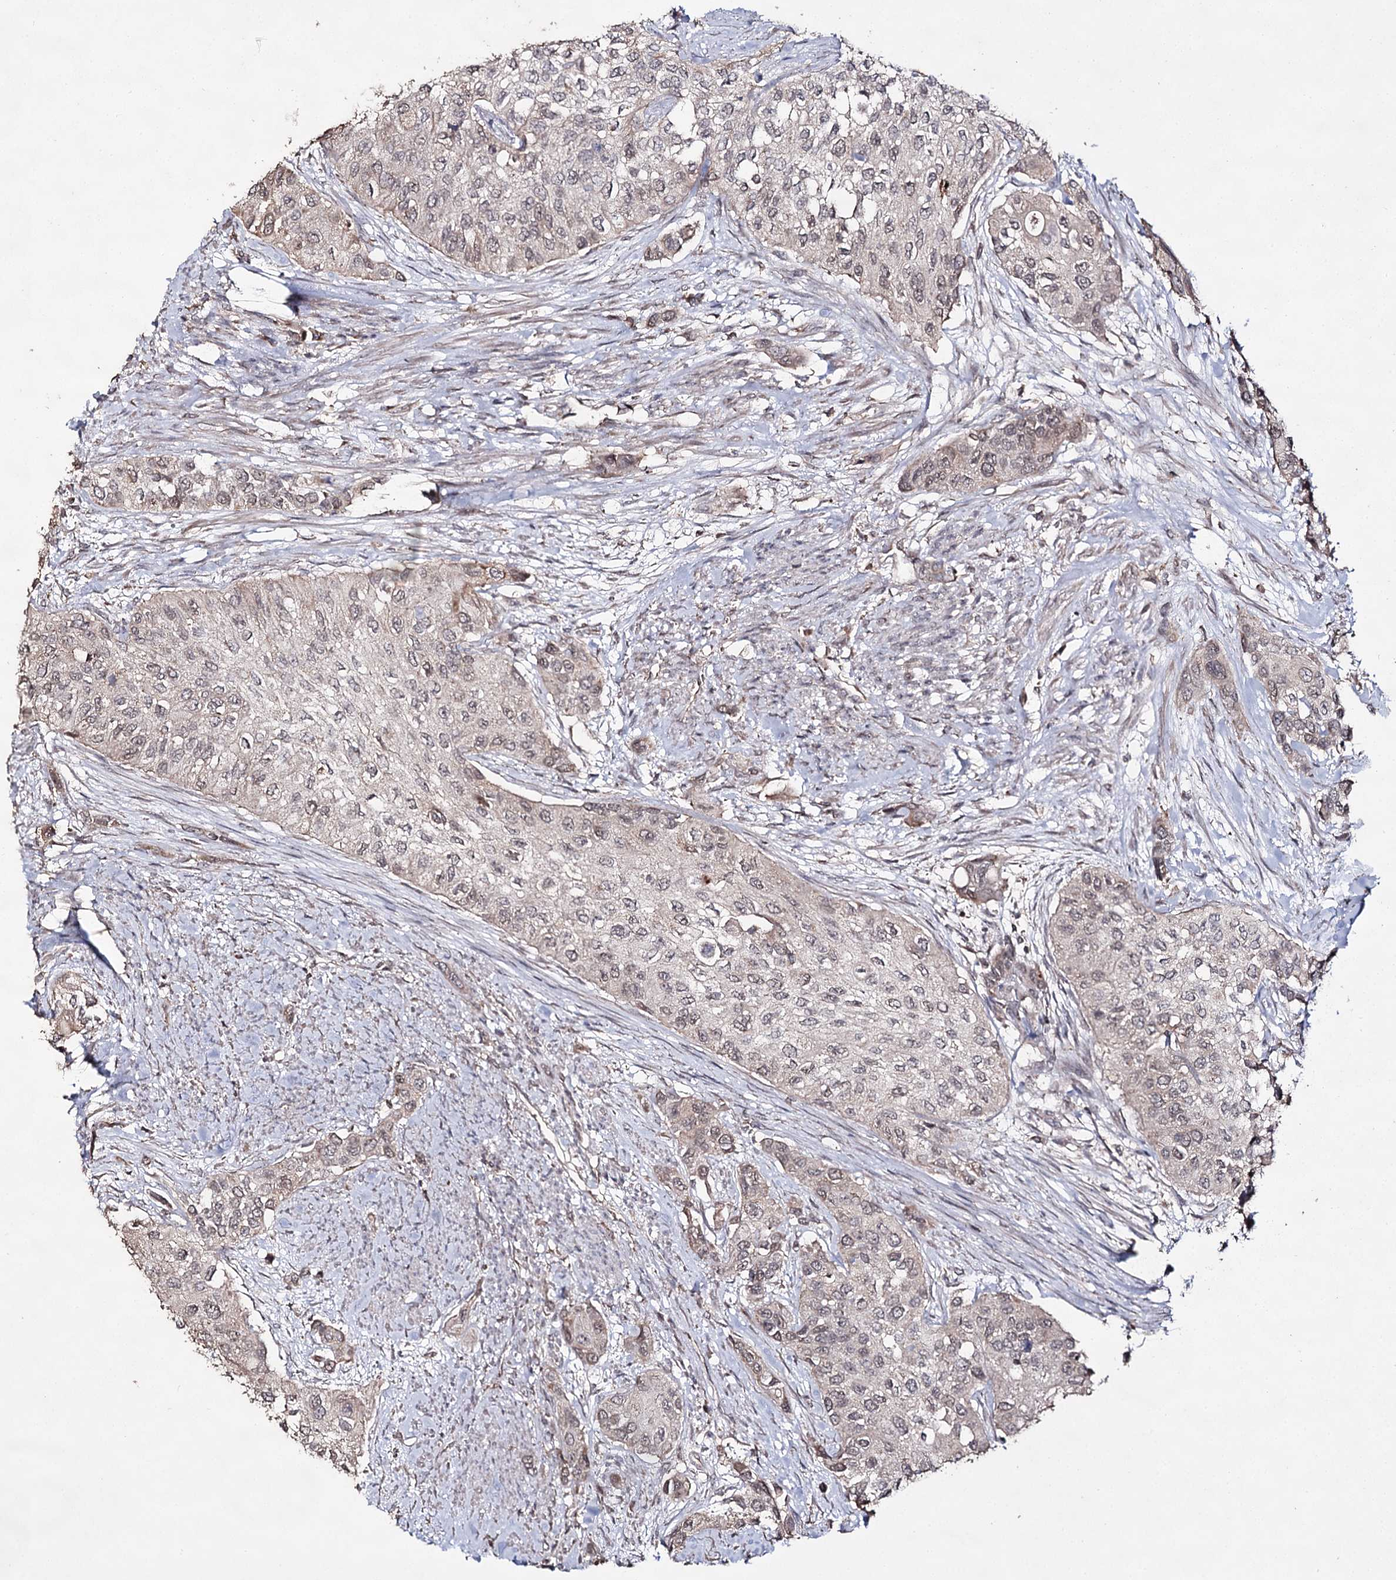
{"staining": {"intensity": "weak", "quantity": "25%-75%", "location": "cytoplasmic/membranous,nuclear"}, "tissue": "urothelial cancer", "cell_type": "Tumor cells", "image_type": "cancer", "snomed": [{"axis": "morphology", "description": "Normal tissue, NOS"}, {"axis": "morphology", "description": "Urothelial carcinoma, High grade"}, {"axis": "topography", "description": "Vascular tissue"}, {"axis": "topography", "description": "Urinary bladder"}], "caption": "Protein positivity by immunohistochemistry (IHC) demonstrates weak cytoplasmic/membranous and nuclear positivity in approximately 25%-75% of tumor cells in high-grade urothelial carcinoma.", "gene": "ACTR6", "patient": {"sex": "female", "age": 56}}